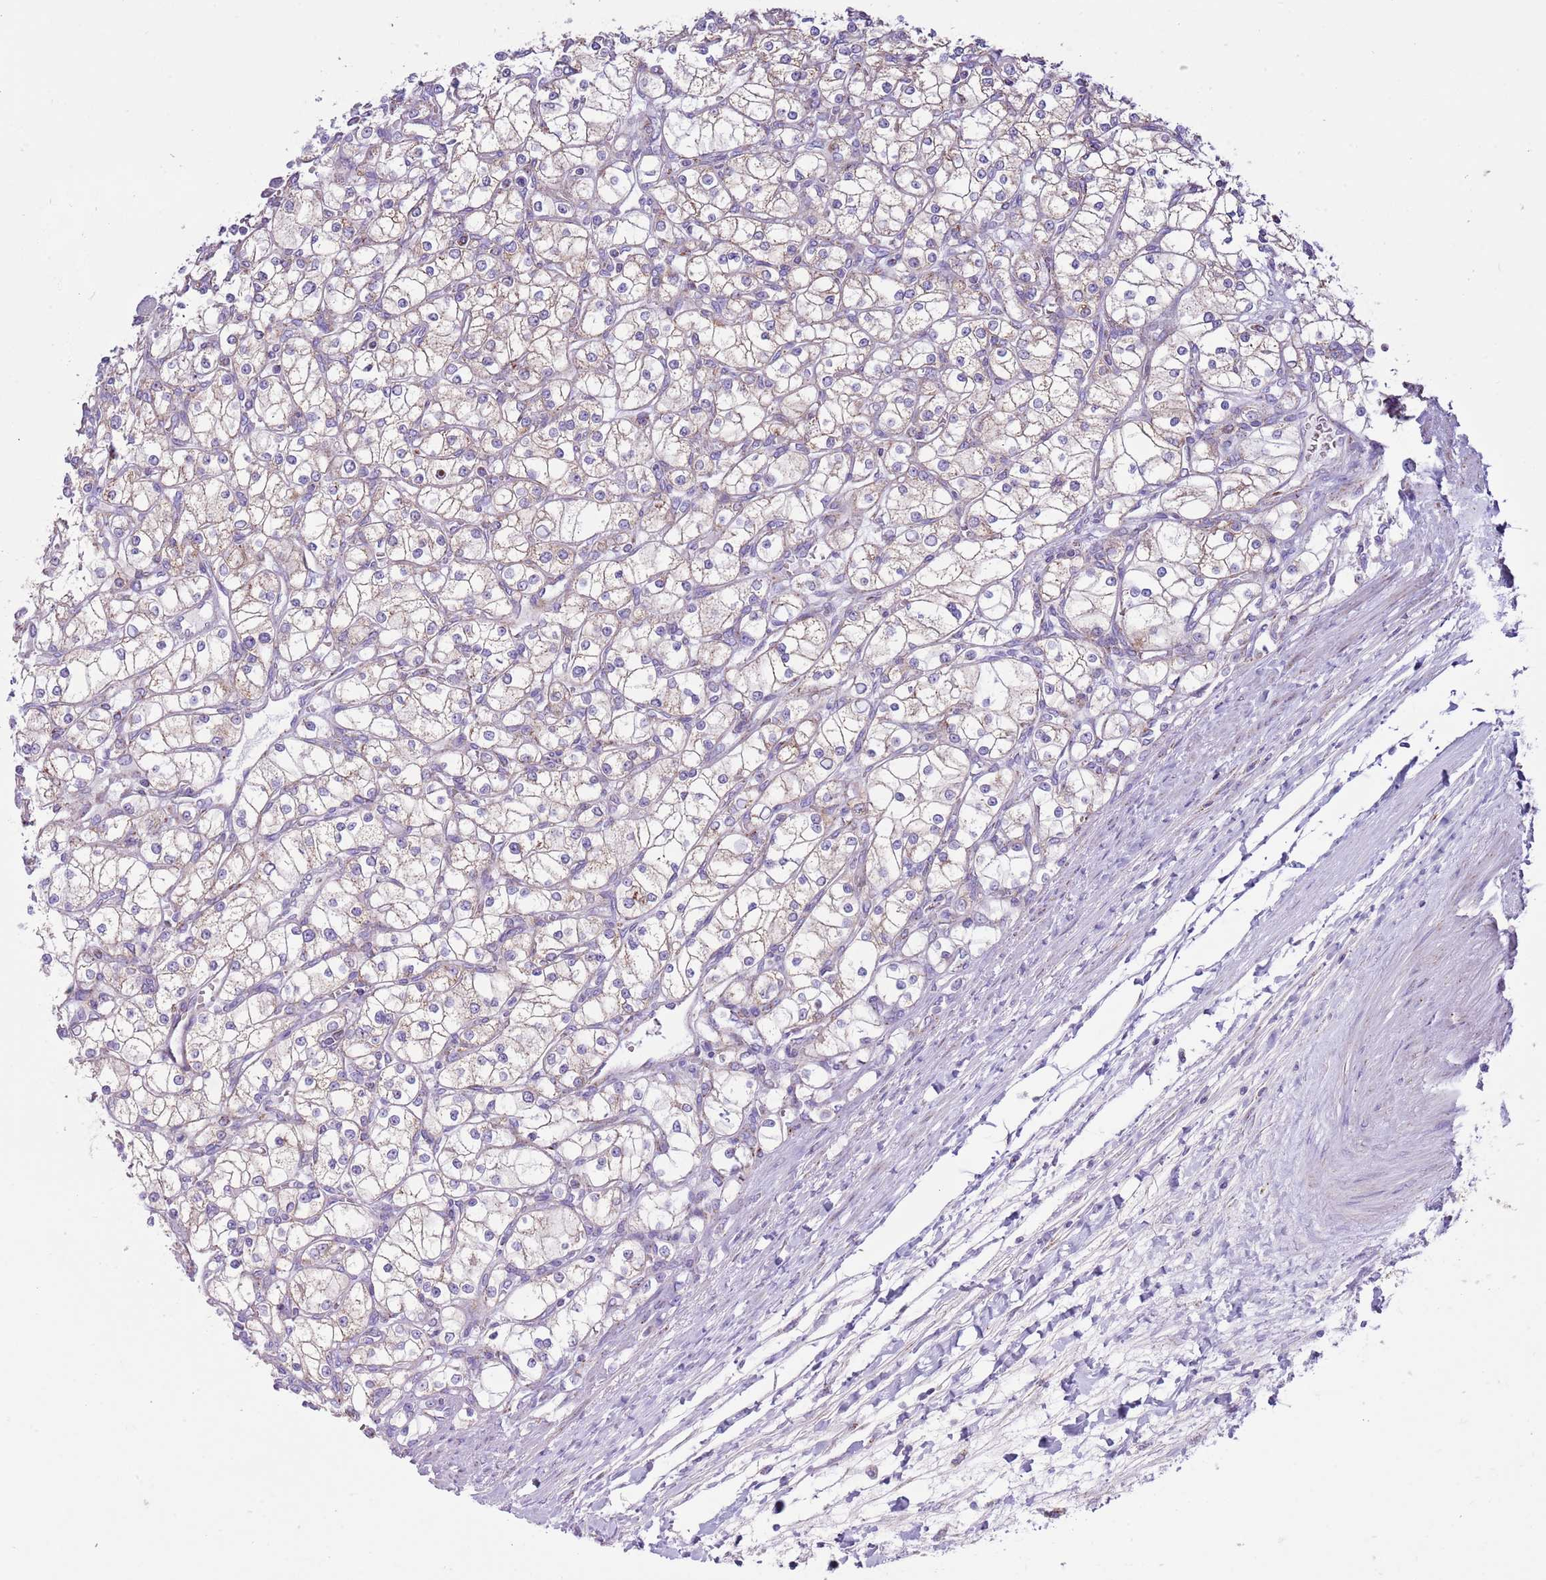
{"staining": {"intensity": "weak", "quantity": "<25%", "location": "cytoplasmic/membranous"}, "tissue": "renal cancer", "cell_type": "Tumor cells", "image_type": "cancer", "snomed": [{"axis": "morphology", "description": "Adenocarcinoma, NOS"}, {"axis": "topography", "description": "Kidney"}], "caption": "An immunohistochemistry image of adenocarcinoma (renal) is shown. There is no staining in tumor cells of adenocarcinoma (renal).", "gene": "ATP6V1B1", "patient": {"sex": "male", "age": 80}}